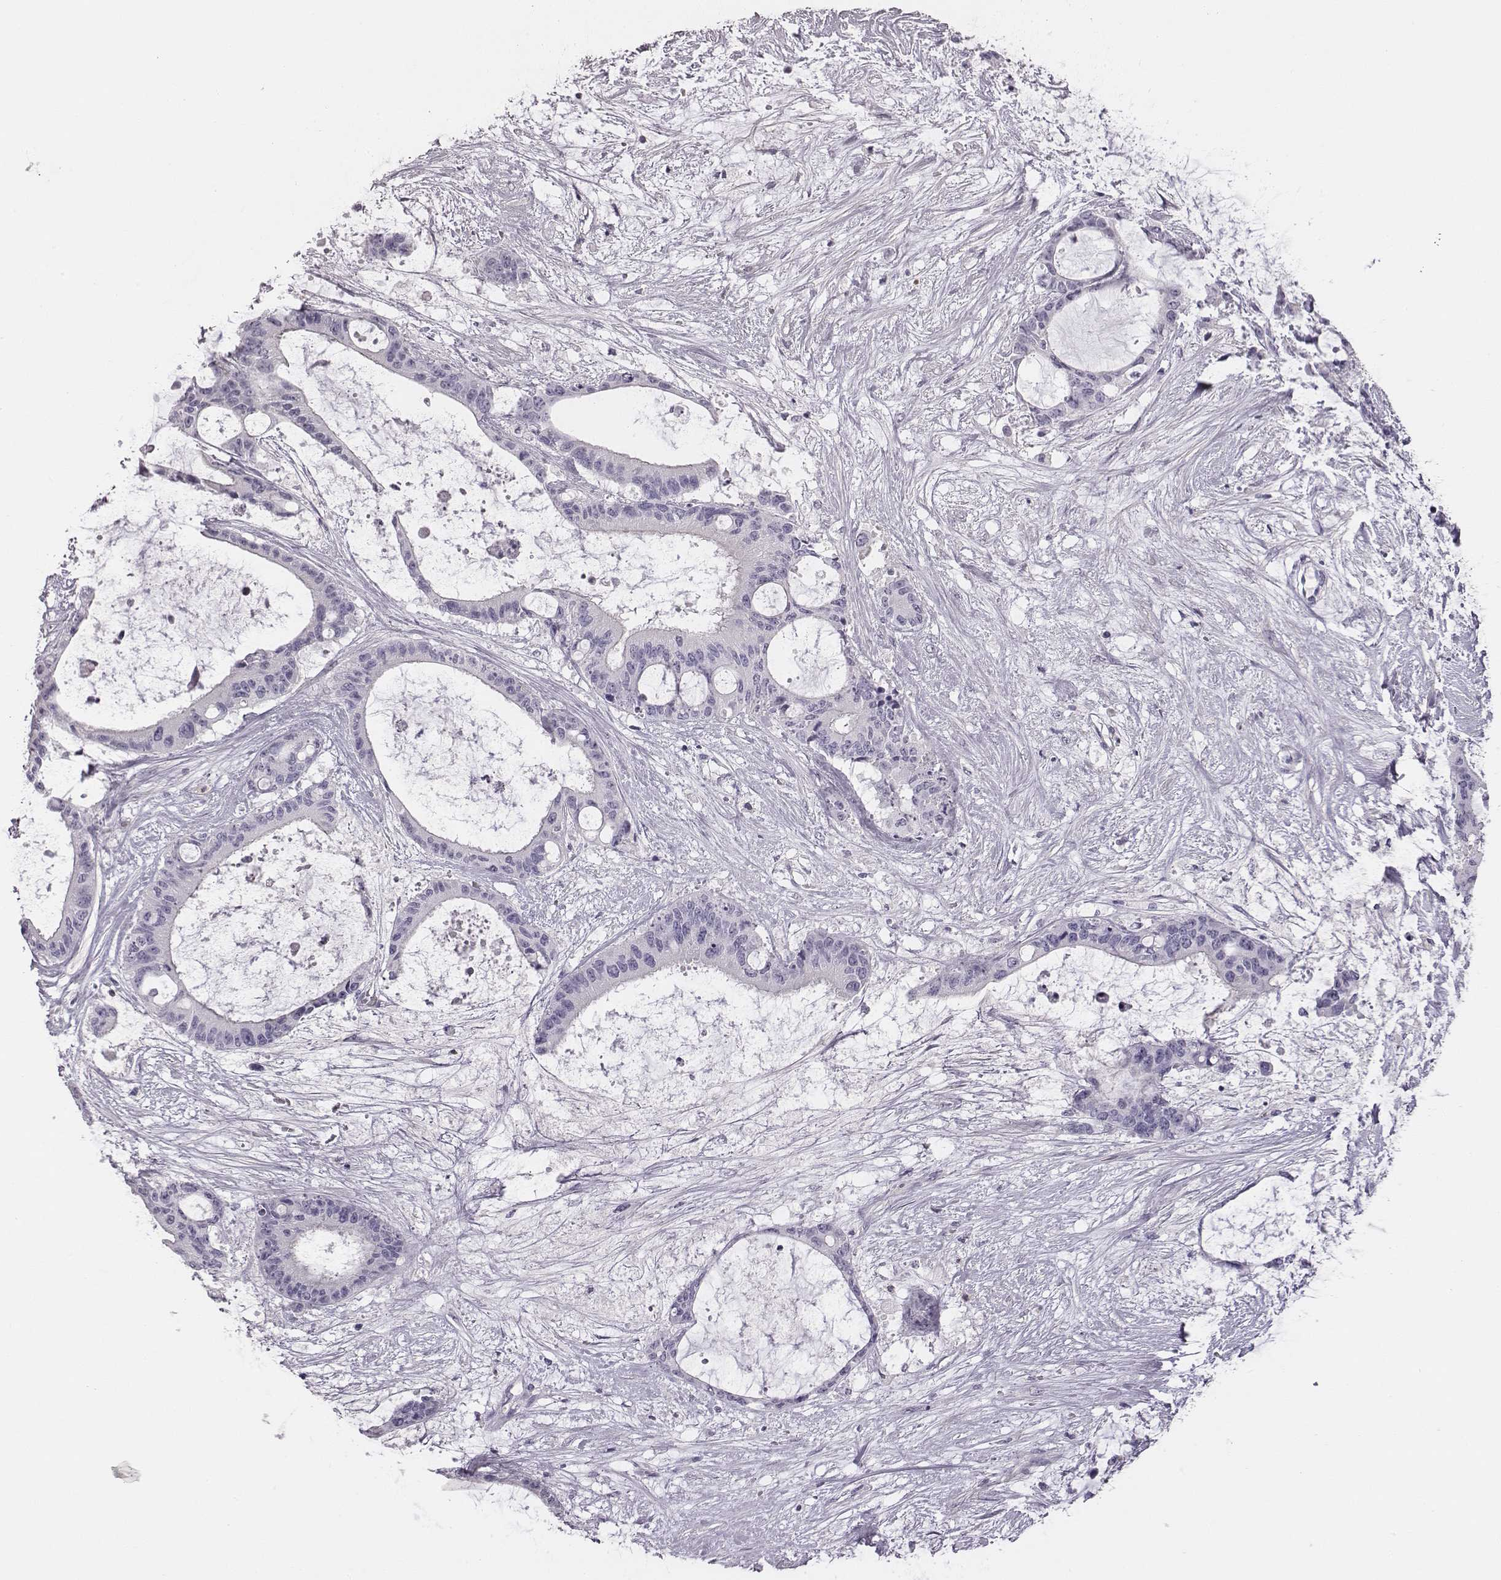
{"staining": {"intensity": "negative", "quantity": "none", "location": "none"}, "tissue": "liver cancer", "cell_type": "Tumor cells", "image_type": "cancer", "snomed": [{"axis": "morphology", "description": "Normal tissue, NOS"}, {"axis": "morphology", "description": "Cholangiocarcinoma"}, {"axis": "topography", "description": "Liver"}, {"axis": "topography", "description": "Peripheral nerve tissue"}], "caption": "Histopathology image shows no significant protein positivity in tumor cells of liver cancer (cholangiocarcinoma).", "gene": "ADAM7", "patient": {"sex": "female", "age": 73}}